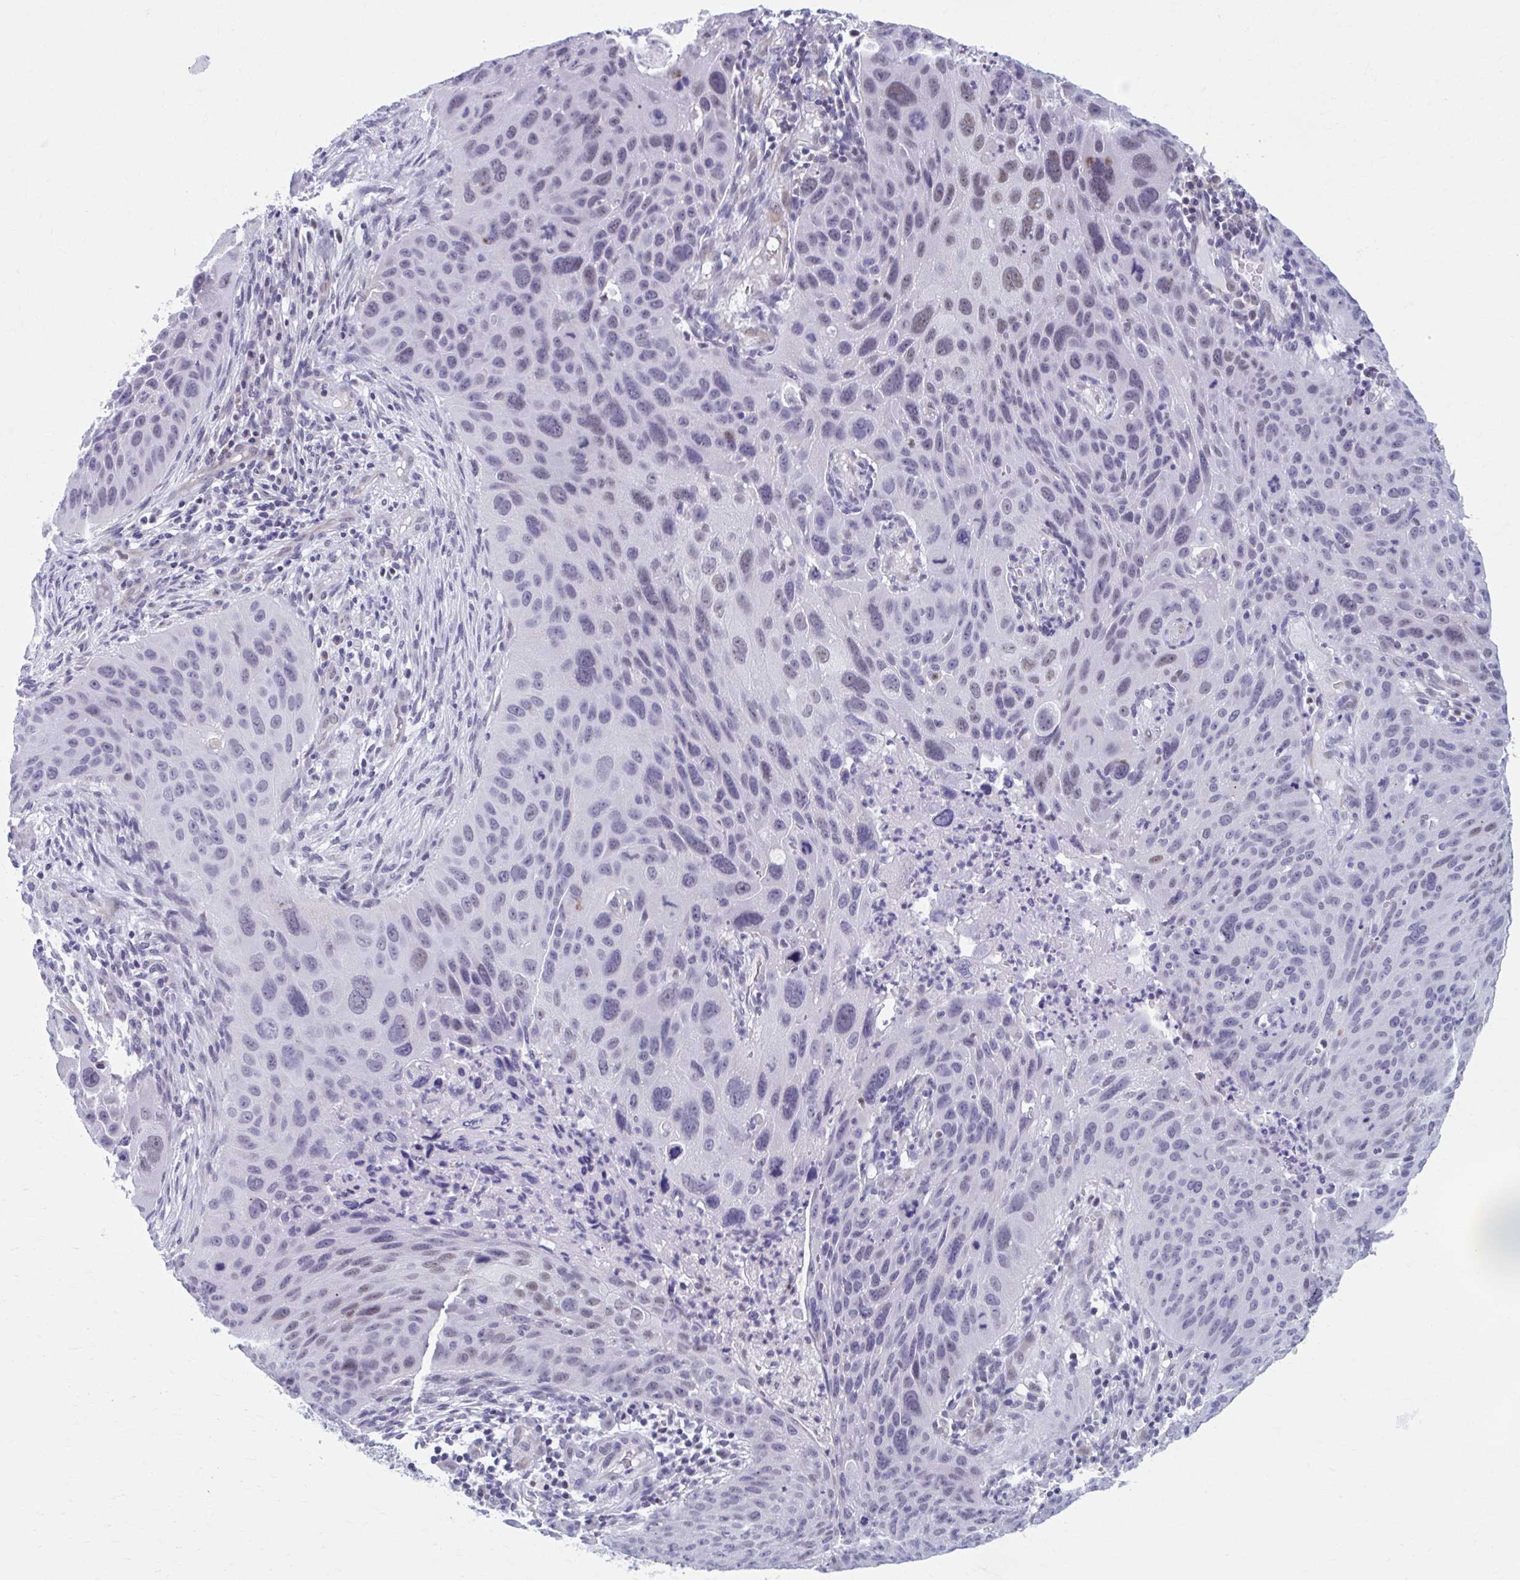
{"staining": {"intensity": "weak", "quantity": "<25%", "location": "nuclear"}, "tissue": "lung cancer", "cell_type": "Tumor cells", "image_type": "cancer", "snomed": [{"axis": "morphology", "description": "Squamous cell carcinoma, NOS"}, {"axis": "topography", "description": "Lung"}], "caption": "Micrograph shows no significant protein expression in tumor cells of lung cancer.", "gene": "CCDC105", "patient": {"sex": "male", "age": 63}}